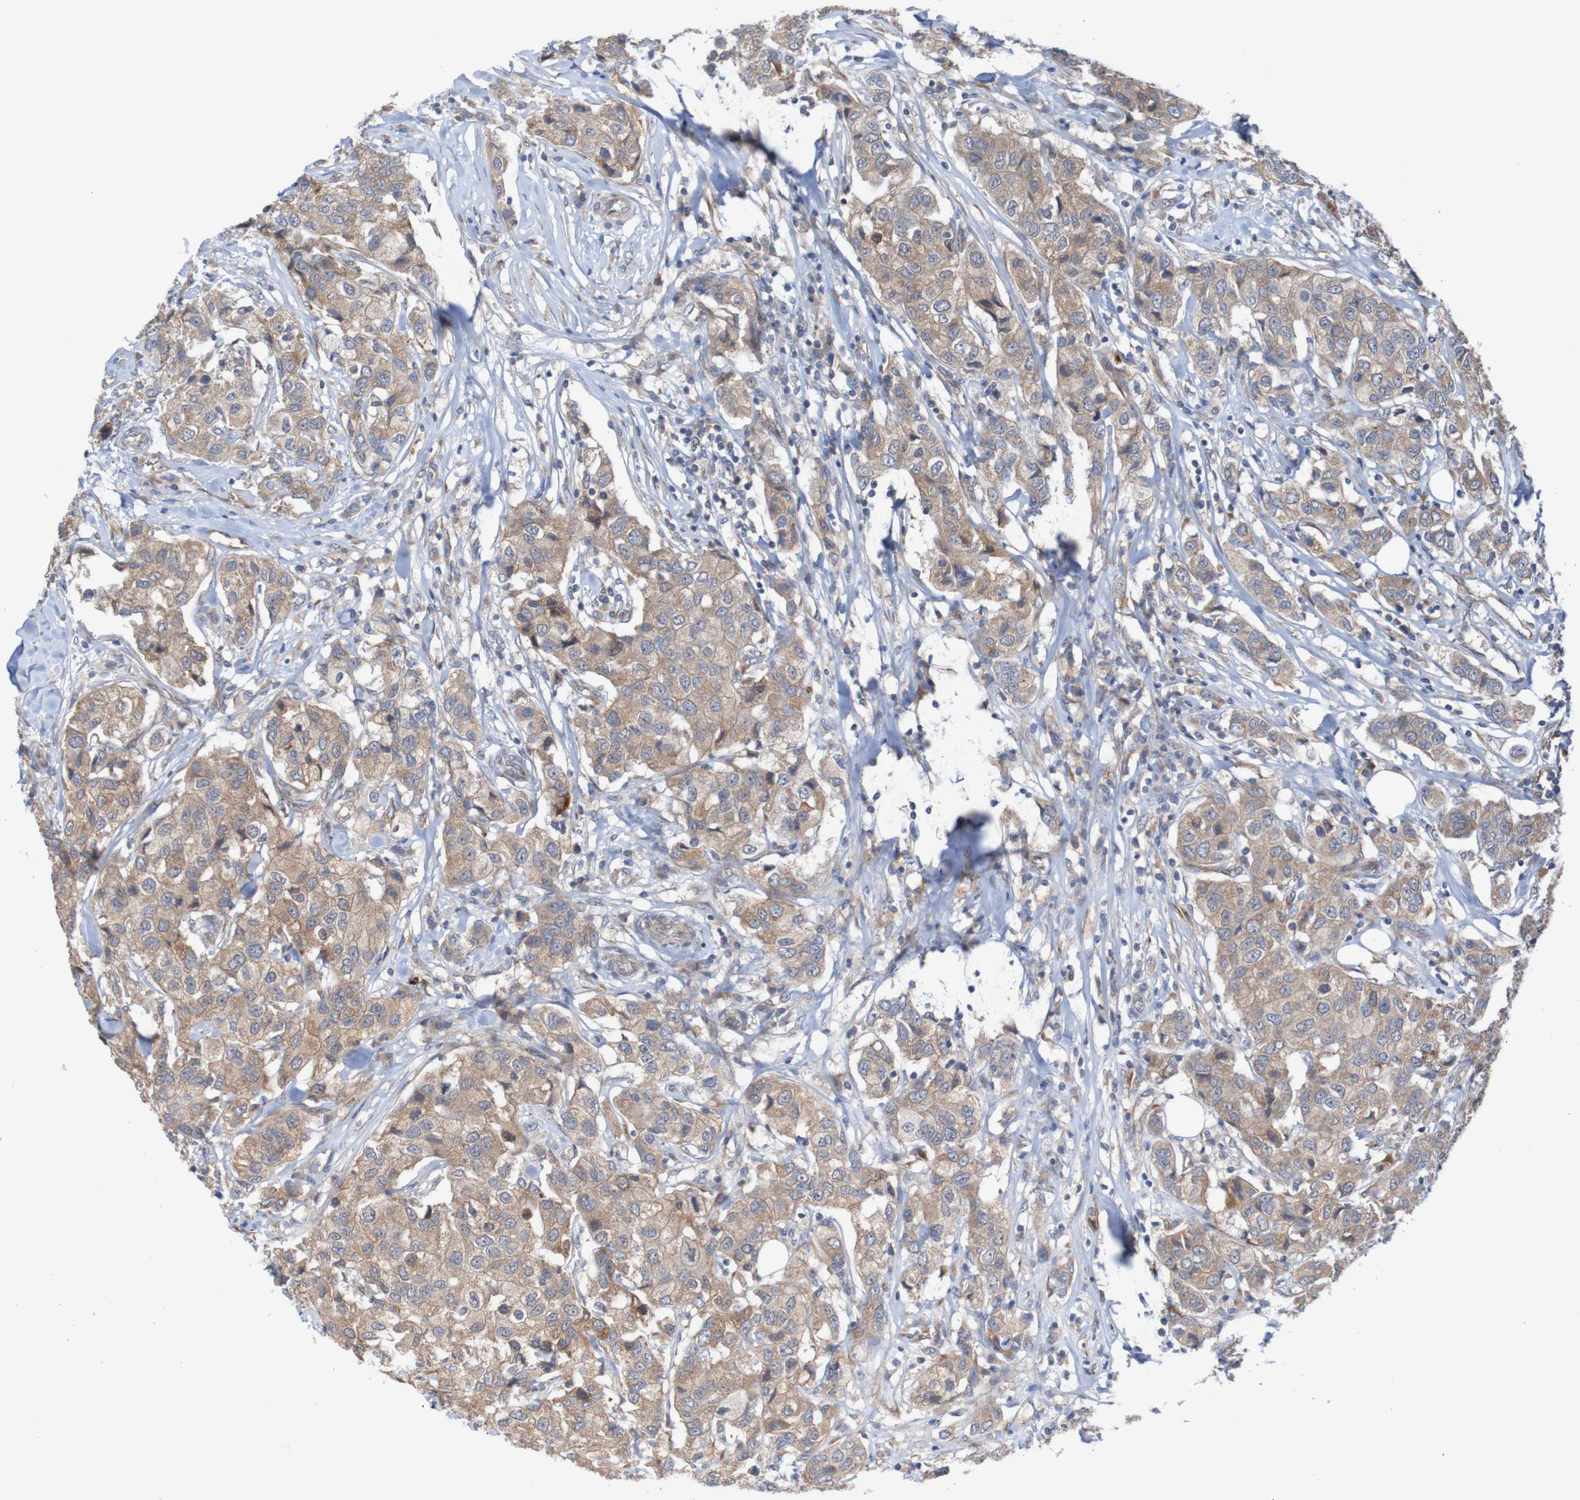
{"staining": {"intensity": "weak", "quantity": ">75%", "location": "cytoplasmic/membranous"}, "tissue": "breast cancer", "cell_type": "Tumor cells", "image_type": "cancer", "snomed": [{"axis": "morphology", "description": "Duct carcinoma"}, {"axis": "topography", "description": "Breast"}], "caption": "Weak cytoplasmic/membranous expression is appreciated in approximately >75% of tumor cells in intraductal carcinoma (breast).", "gene": "ST8SIA6", "patient": {"sex": "female", "age": 80}}